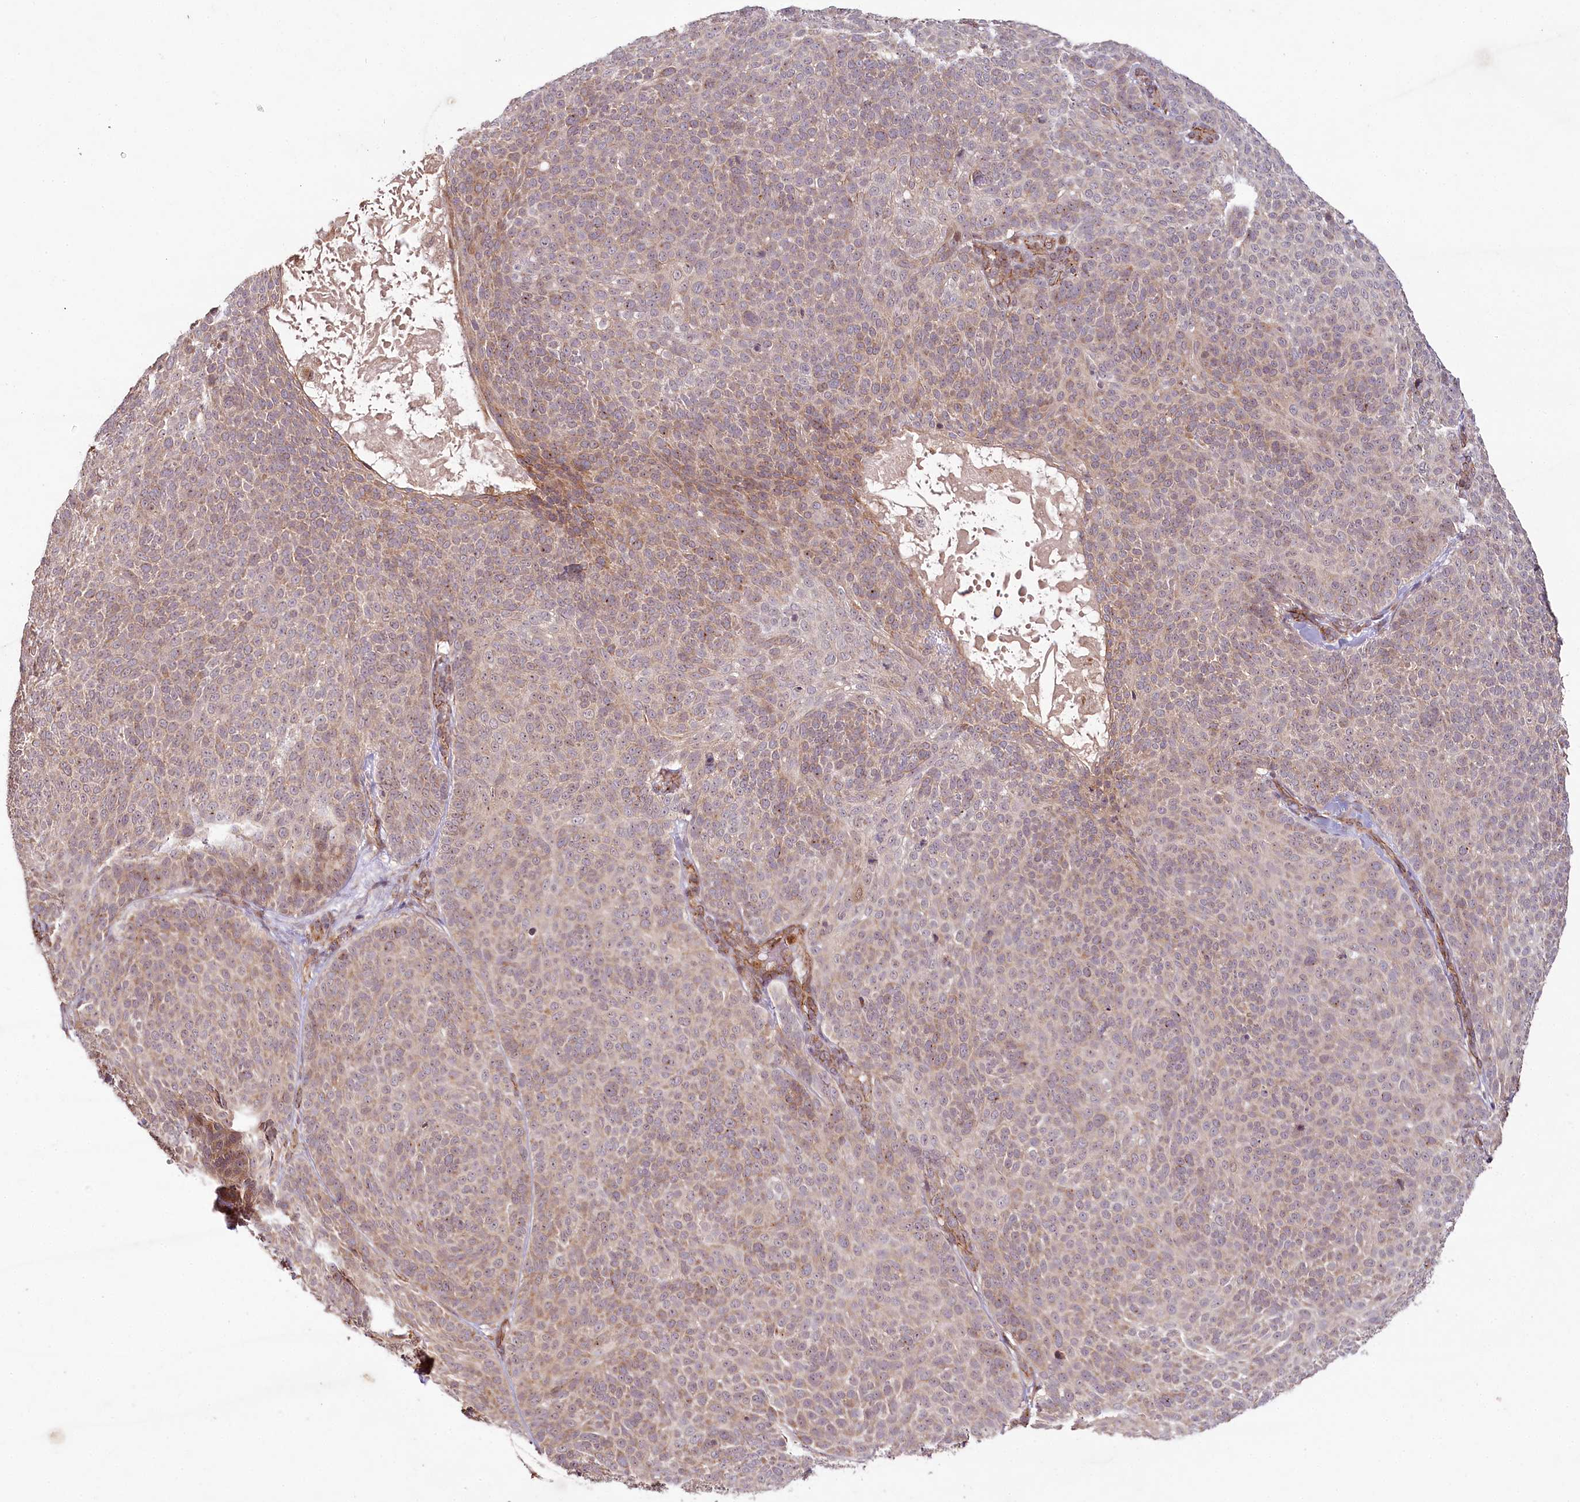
{"staining": {"intensity": "moderate", "quantity": "<25%", "location": "cytoplasmic/membranous,nuclear"}, "tissue": "skin cancer", "cell_type": "Tumor cells", "image_type": "cancer", "snomed": [{"axis": "morphology", "description": "Basal cell carcinoma"}, {"axis": "topography", "description": "Skin"}], "caption": "IHC of skin cancer displays low levels of moderate cytoplasmic/membranous and nuclear positivity in about <25% of tumor cells.", "gene": "ALKBH8", "patient": {"sex": "male", "age": 85}}